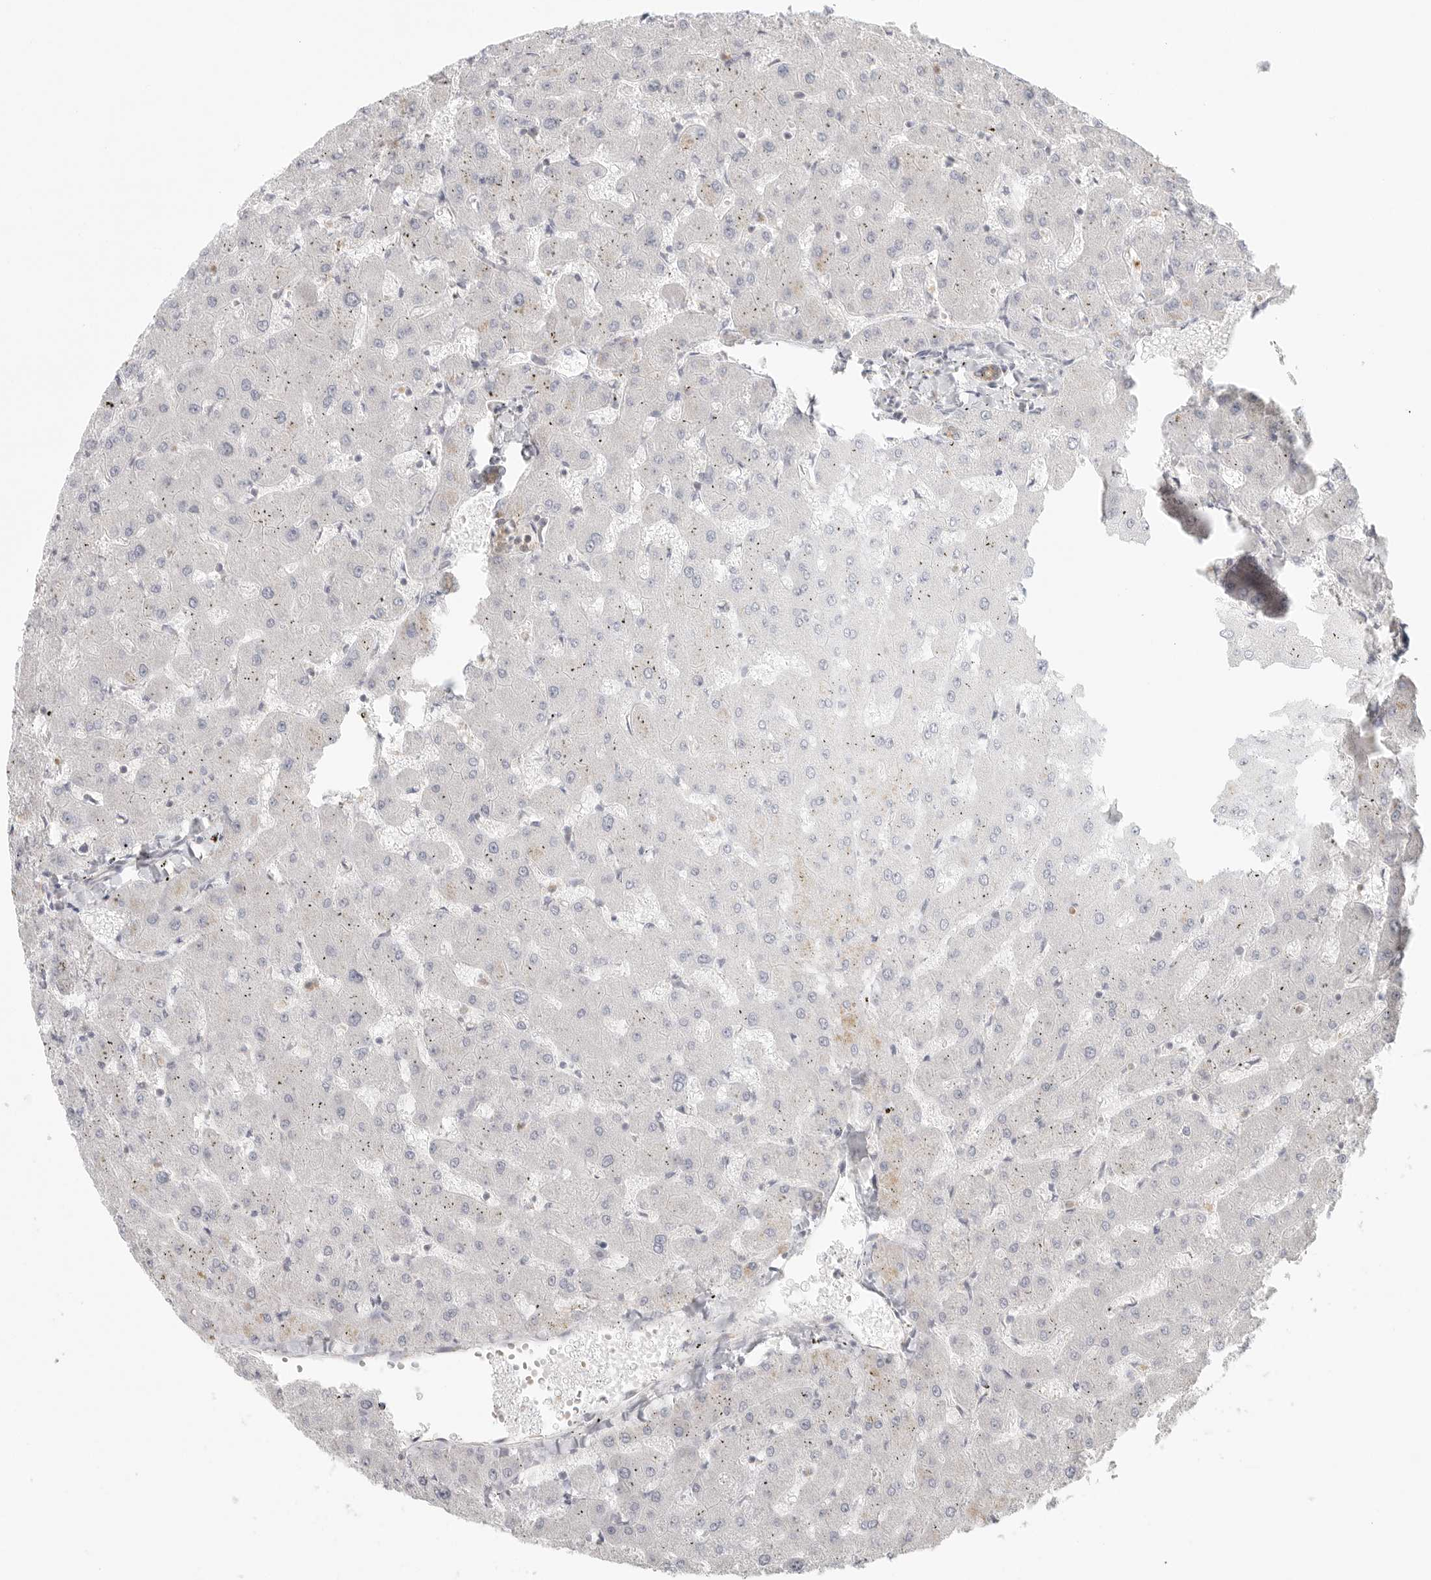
{"staining": {"intensity": "moderate", "quantity": ">75%", "location": "cytoplasmic/membranous"}, "tissue": "liver", "cell_type": "Cholangiocytes", "image_type": "normal", "snomed": [{"axis": "morphology", "description": "Normal tissue, NOS"}, {"axis": "topography", "description": "Liver"}], "caption": "Liver stained for a protein (brown) displays moderate cytoplasmic/membranous positive expression in about >75% of cholangiocytes.", "gene": "SLC25A26", "patient": {"sex": "female", "age": 63}}